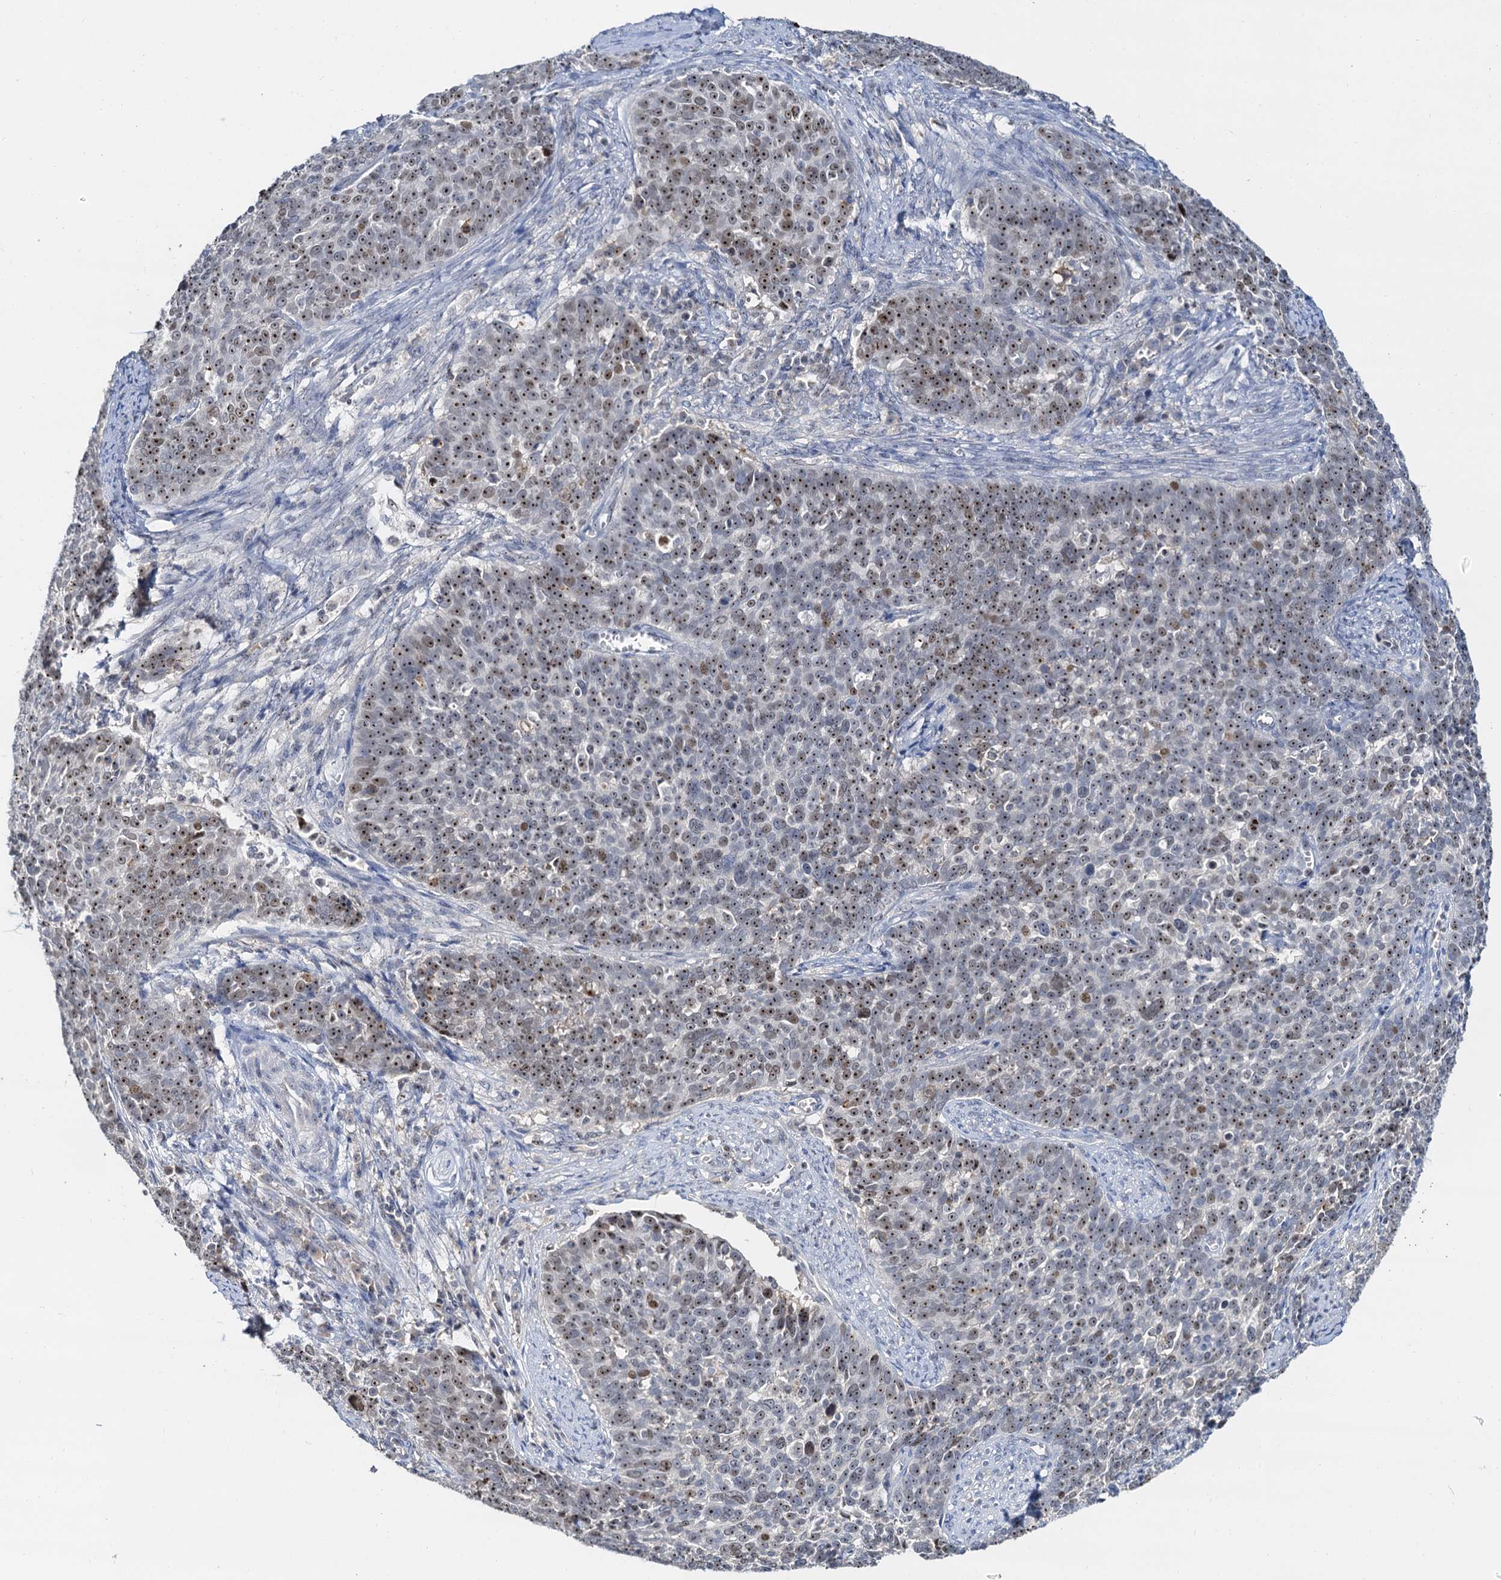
{"staining": {"intensity": "moderate", "quantity": ">75%", "location": "nuclear"}, "tissue": "cervical cancer", "cell_type": "Tumor cells", "image_type": "cancer", "snomed": [{"axis": "morphology", "description": "Squamous cell carcinoma, NOS"}, {"axis": "topography", "description": "Cervix"}], "caption": "DAB (3,3'-diaminobenzidine) immunohistochemical staining of human cervical cancer shows moderate nuclear protein expression in about >75% of tumor cells. The protein of interest is shown in brown color, while the nuclei are stained blue.", "gene": "NOP2", "patient": {"sex": "female", "age": 39}}